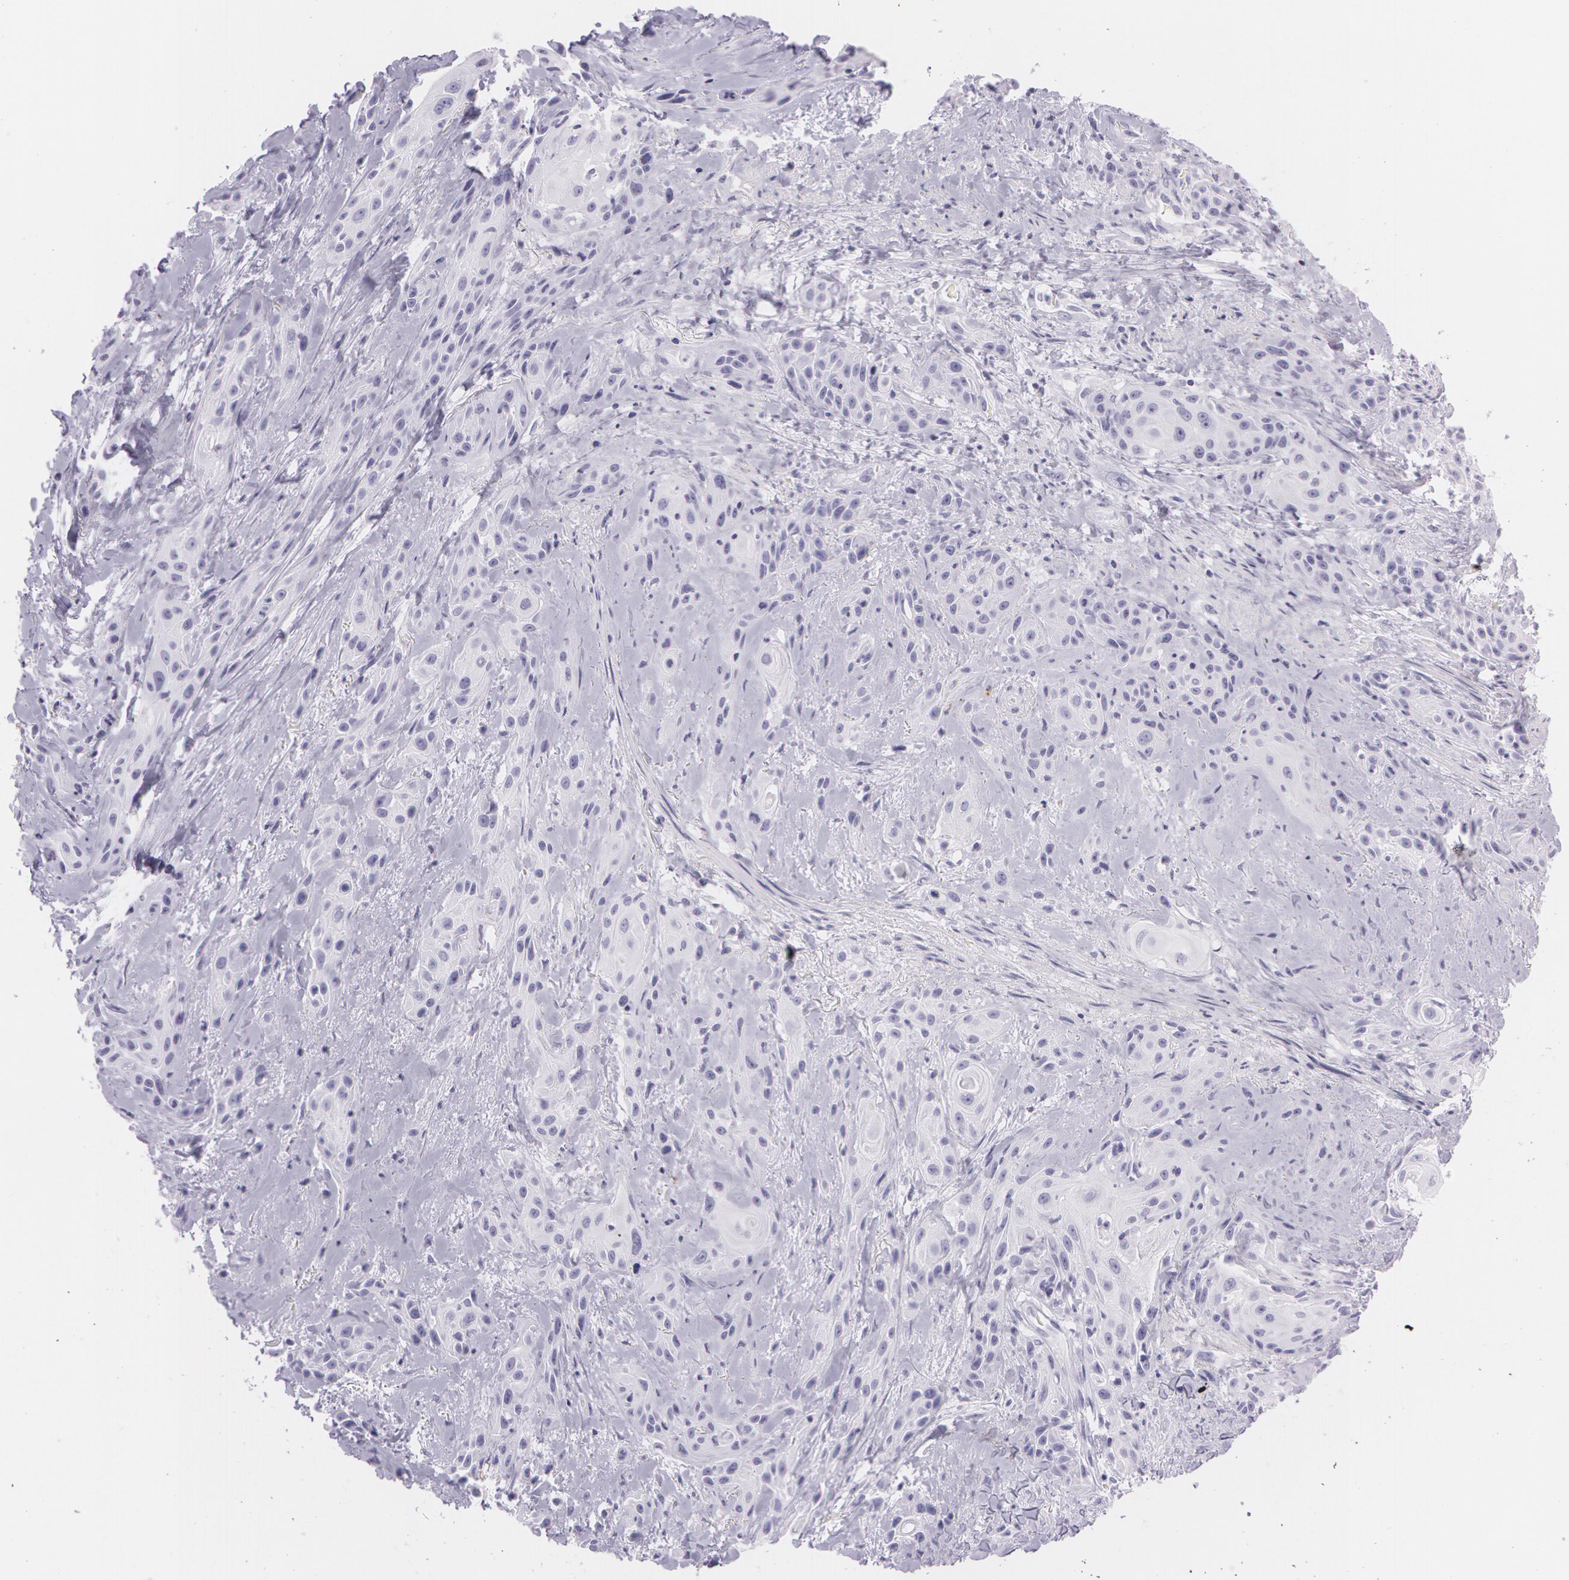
{"staining": {"intensity": "negative", "quantity": "none", "location": "none"}, "tissue": "skin cancer", "cell_type": "Tumor cells", "image_type": "cancer", "snomed": [{"axis": "morphology", "description": "Squamous cell carcinoma, NOS"}, {"axis": "topography", "description": "Skin"}, {"axis": "topography", "description": "Anal"}], "caption": "Tumor cells are negative for brown protein staining in squamous cell carcinoma (skin).", "gene": "SNCG", "patient": {"sex": "male", "age": 64}}